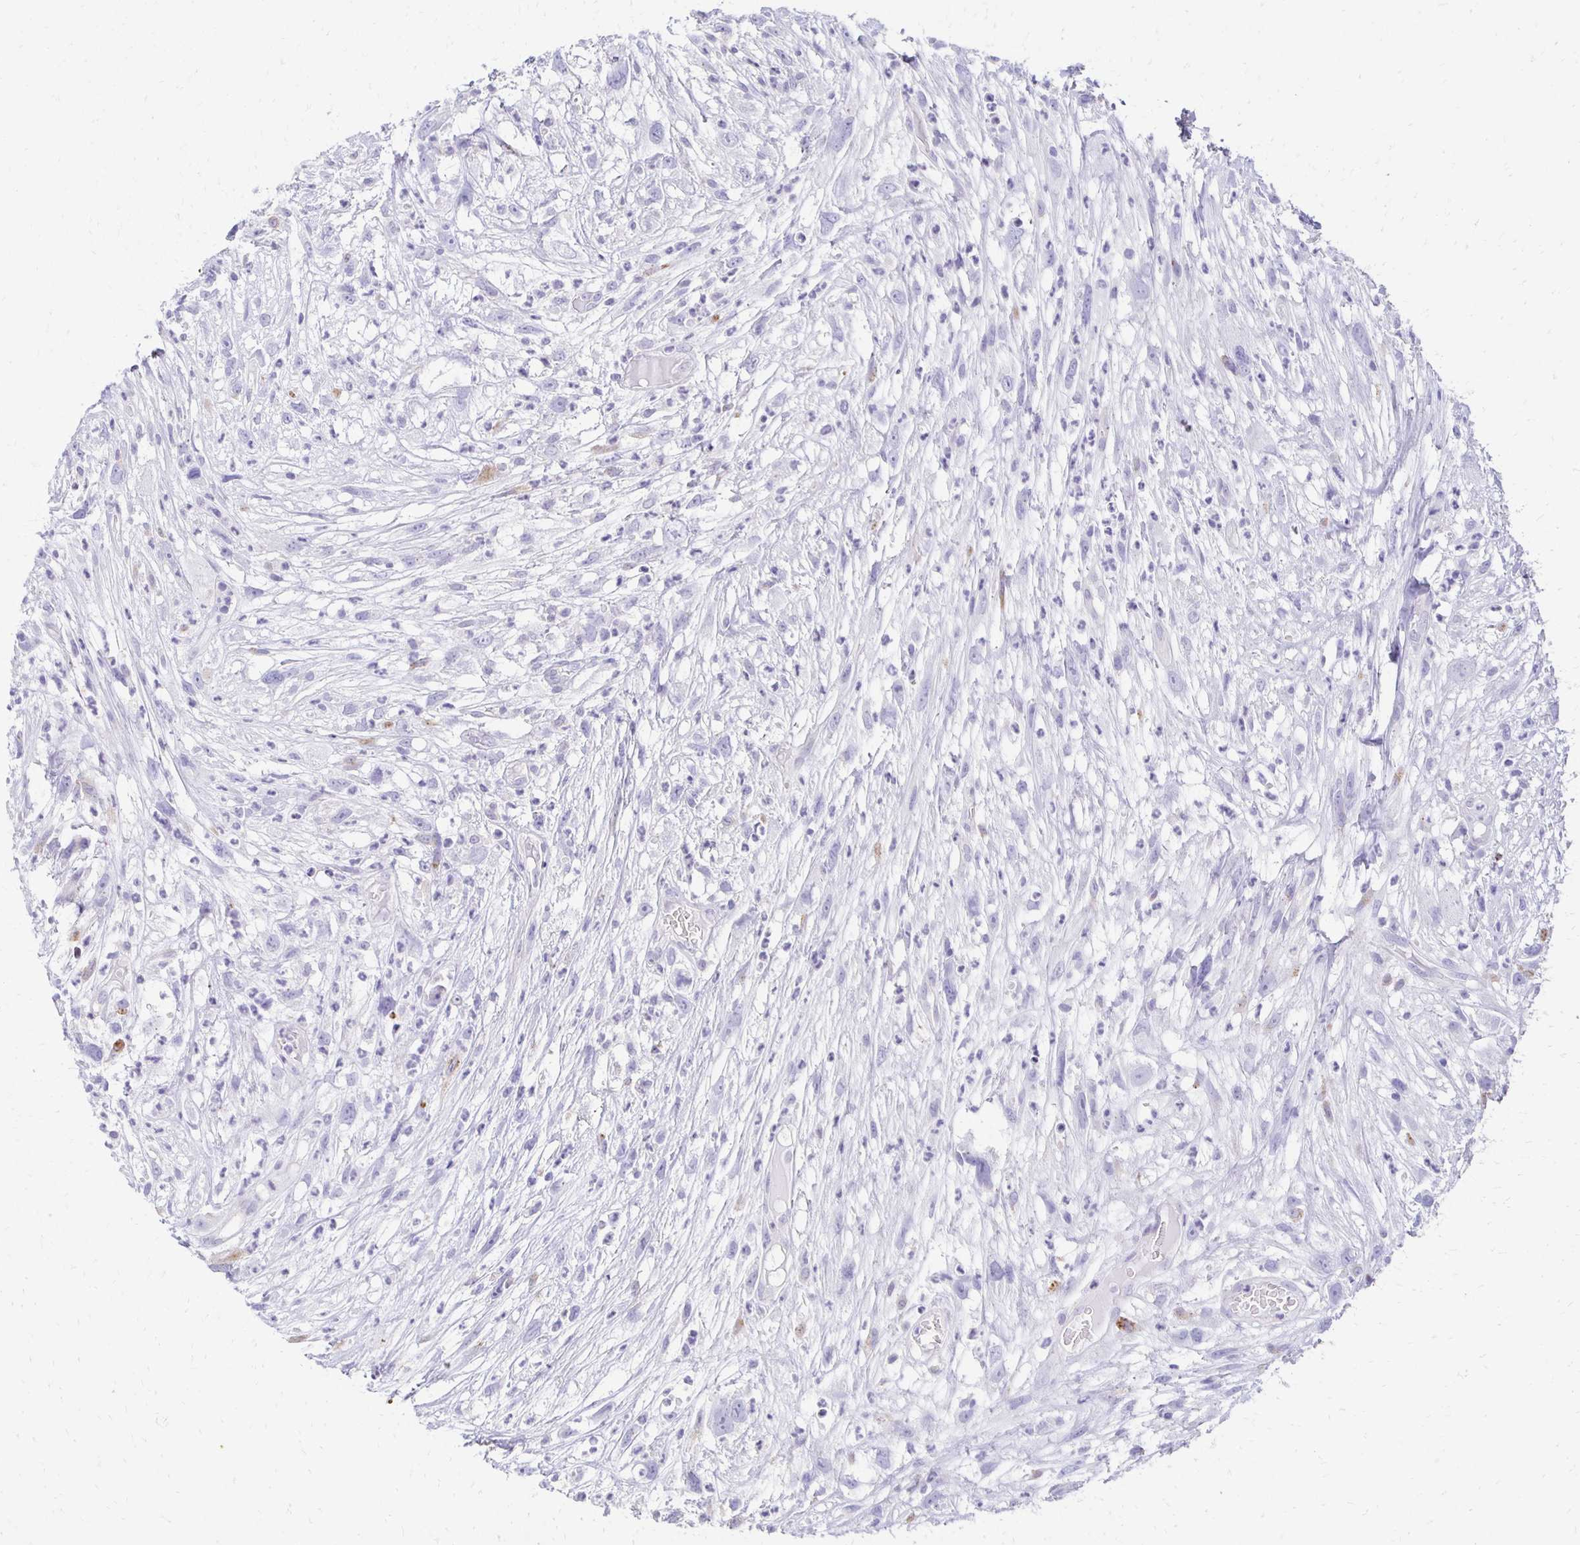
{"staining": {"intensity": "negative", "quantity": "none", "location": "none"}, "tissue": "head and neck cancer", "cell_type": "Tumor cells", "image_type": "cancer", "snomed": [{"axis": "morphology", "description": "Squamous cell carcinoma, NOS"}, {"axis": "topography", "description": "Head-Neck"}], "caption": "Tumor cells are negative for protein expression in human head and neck cancer.", "gene": "C1QTNF2", "patient": {"sex": "male", "age": 65}}